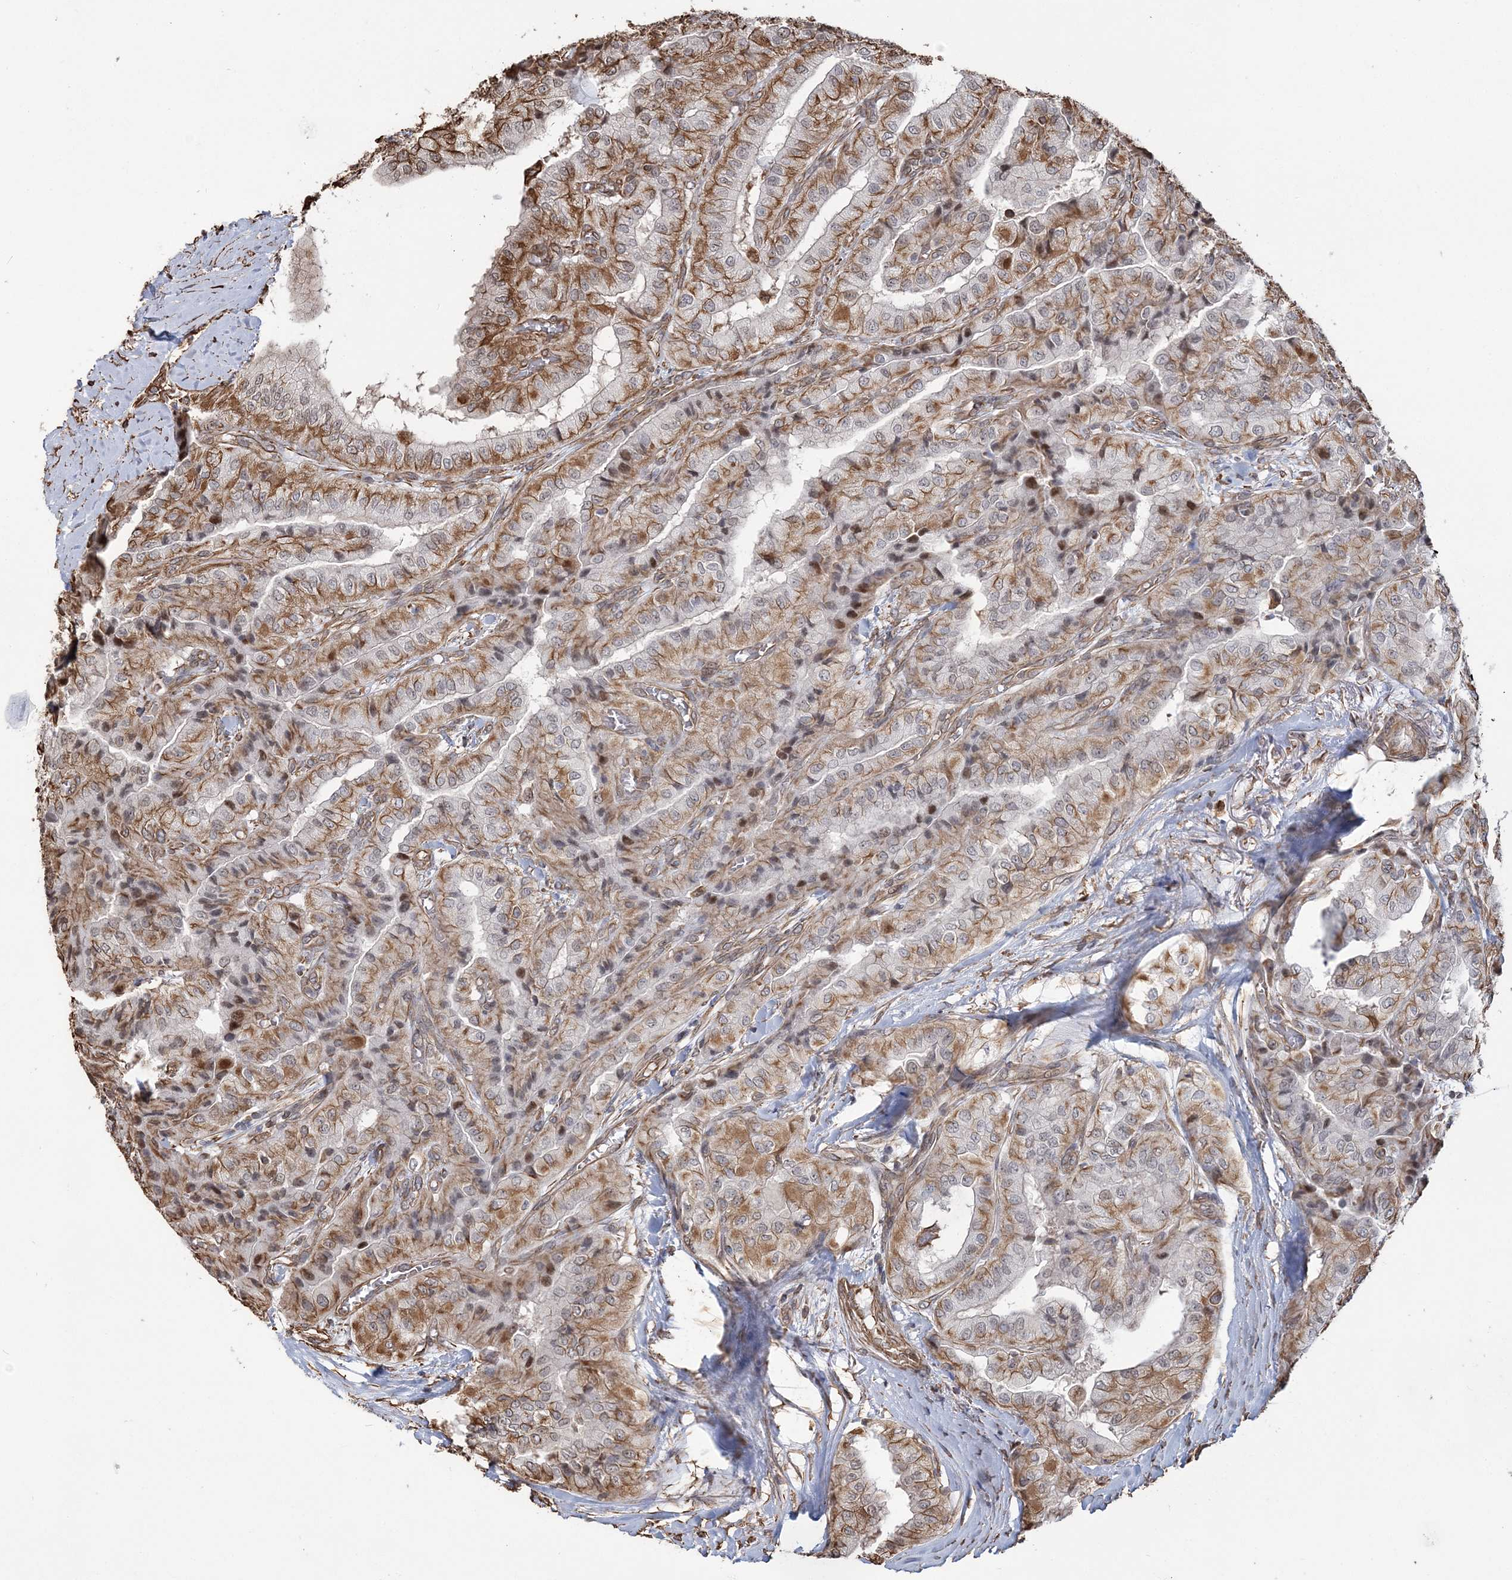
{"staining": {"intensity": "moderate", "quantity": ">75%", "location": "cytoplasmic/membranous,nuclear"}, "tissue": "thyroid cancer", "cell_type": "Tumor cells", "image_type": "cancer", "snomed": [{"axis": "morphology", "description": "Papillary adenocarcinoma, NOS"}, {"axis": "topography", "description": "Thyroid gland"}], "caption": "The micrograph exhibits immunohistochemical staining of thyroid cancer (papillary adenocarcinoma). There is moderate cytoplasmic/membranous and nuclear positivity is identified in about >75% of tumor cells.", "gene": "ATP11B", "patient": {"sex": "female", "age": 59}}